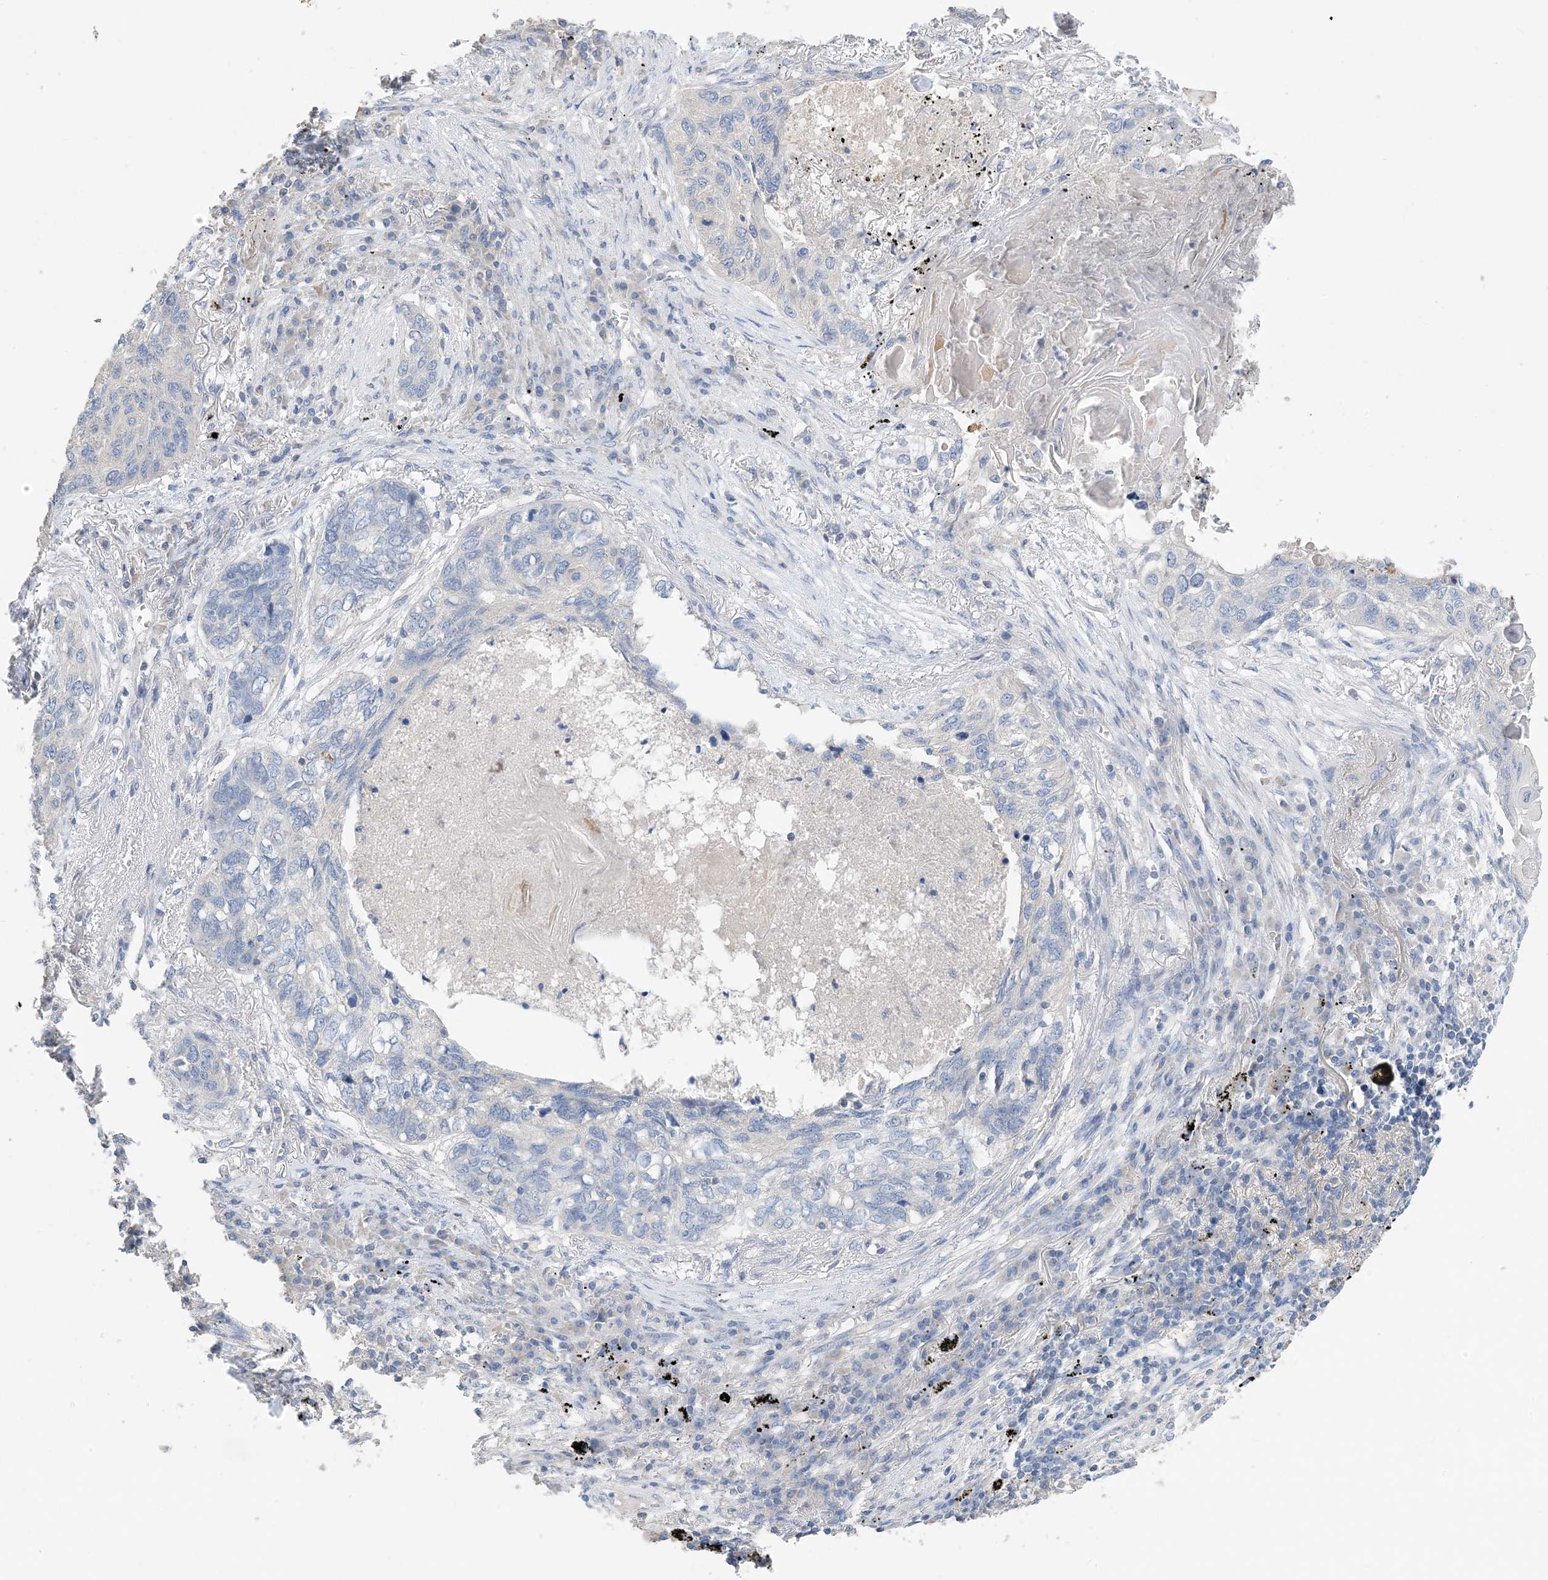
{"staining": {"intensity": "negative", "quantity": "none", "location": "none"}, "tissue": "lung cancer", "cell_type": "Tumor cells", "image_type": "cancer", "snomed": [{"axis": "morphology", "description": "Squamous cell carcinoma, NOS"}, {"axis": "topography", "description": "Lung"}], "caption": "DAB (3,3'-diaminobenzidine) immunohistochemical staining of human lung squamous cell carcinoma exhibits no significant positivity in tumor cells.", "gene": "KPRP", "patient": {"sex": "female", "age": 63}}